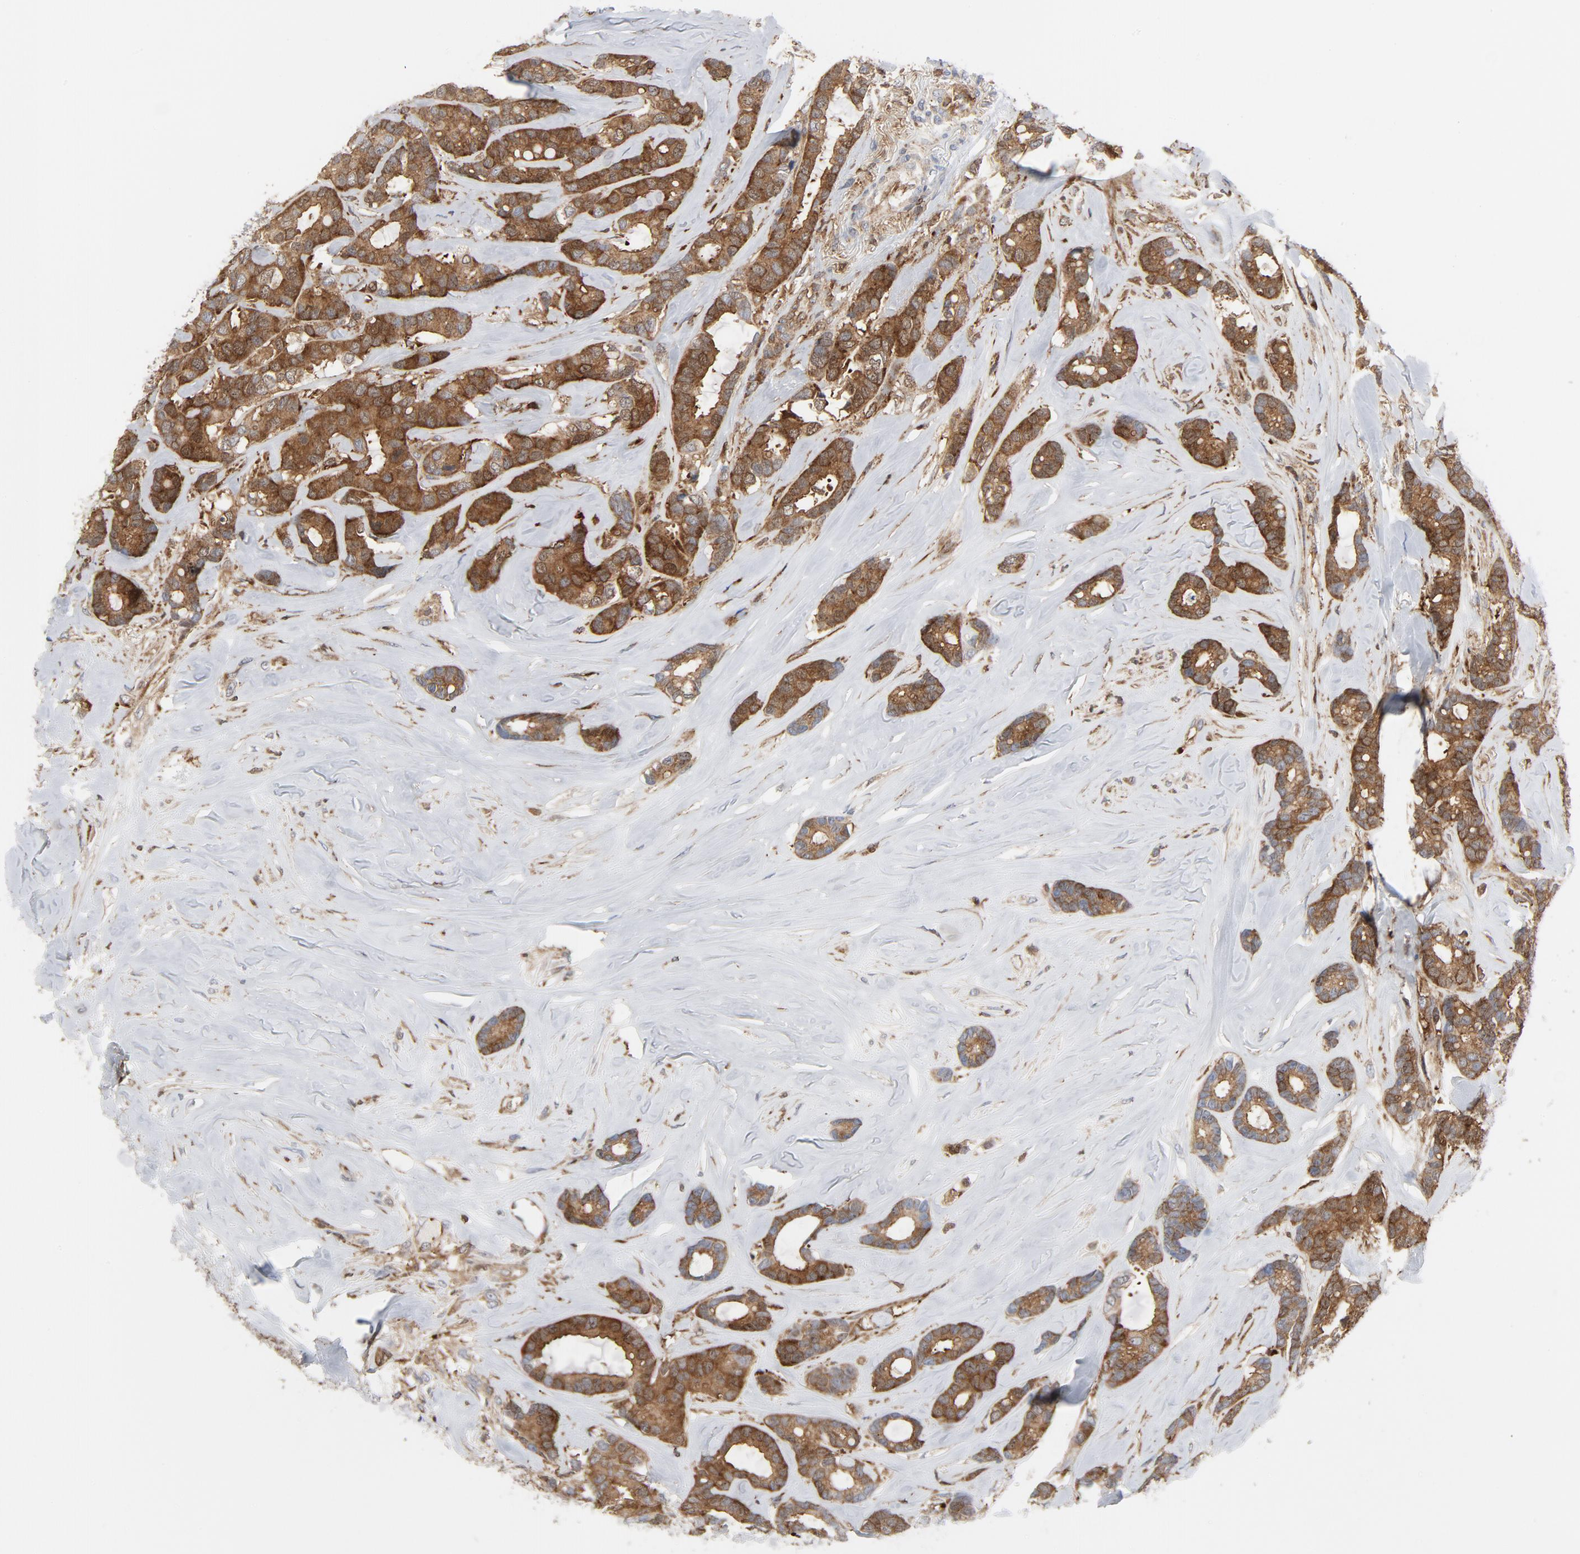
{"staining": {"intensity": "moderate", "quantity": ">75%", "location": "cytoplasmic/membranous"}, "tissue": "breast cancer", "cell_type": "Tumor cells", "image_type": "cancer", "snomed": [{"axis": "morphology", "description": "Duct carcinoma"}, {"axis": "topography", "description": "Breast"}], "caption": "Invasive ductal carcinoma (breast) stained with a brown dye shows moderate cytoplasmic/membranous positive expression in approximately >75% of tumor cells.", "gene": "YES1", "patient": {"sex": "female", "age": 87}}